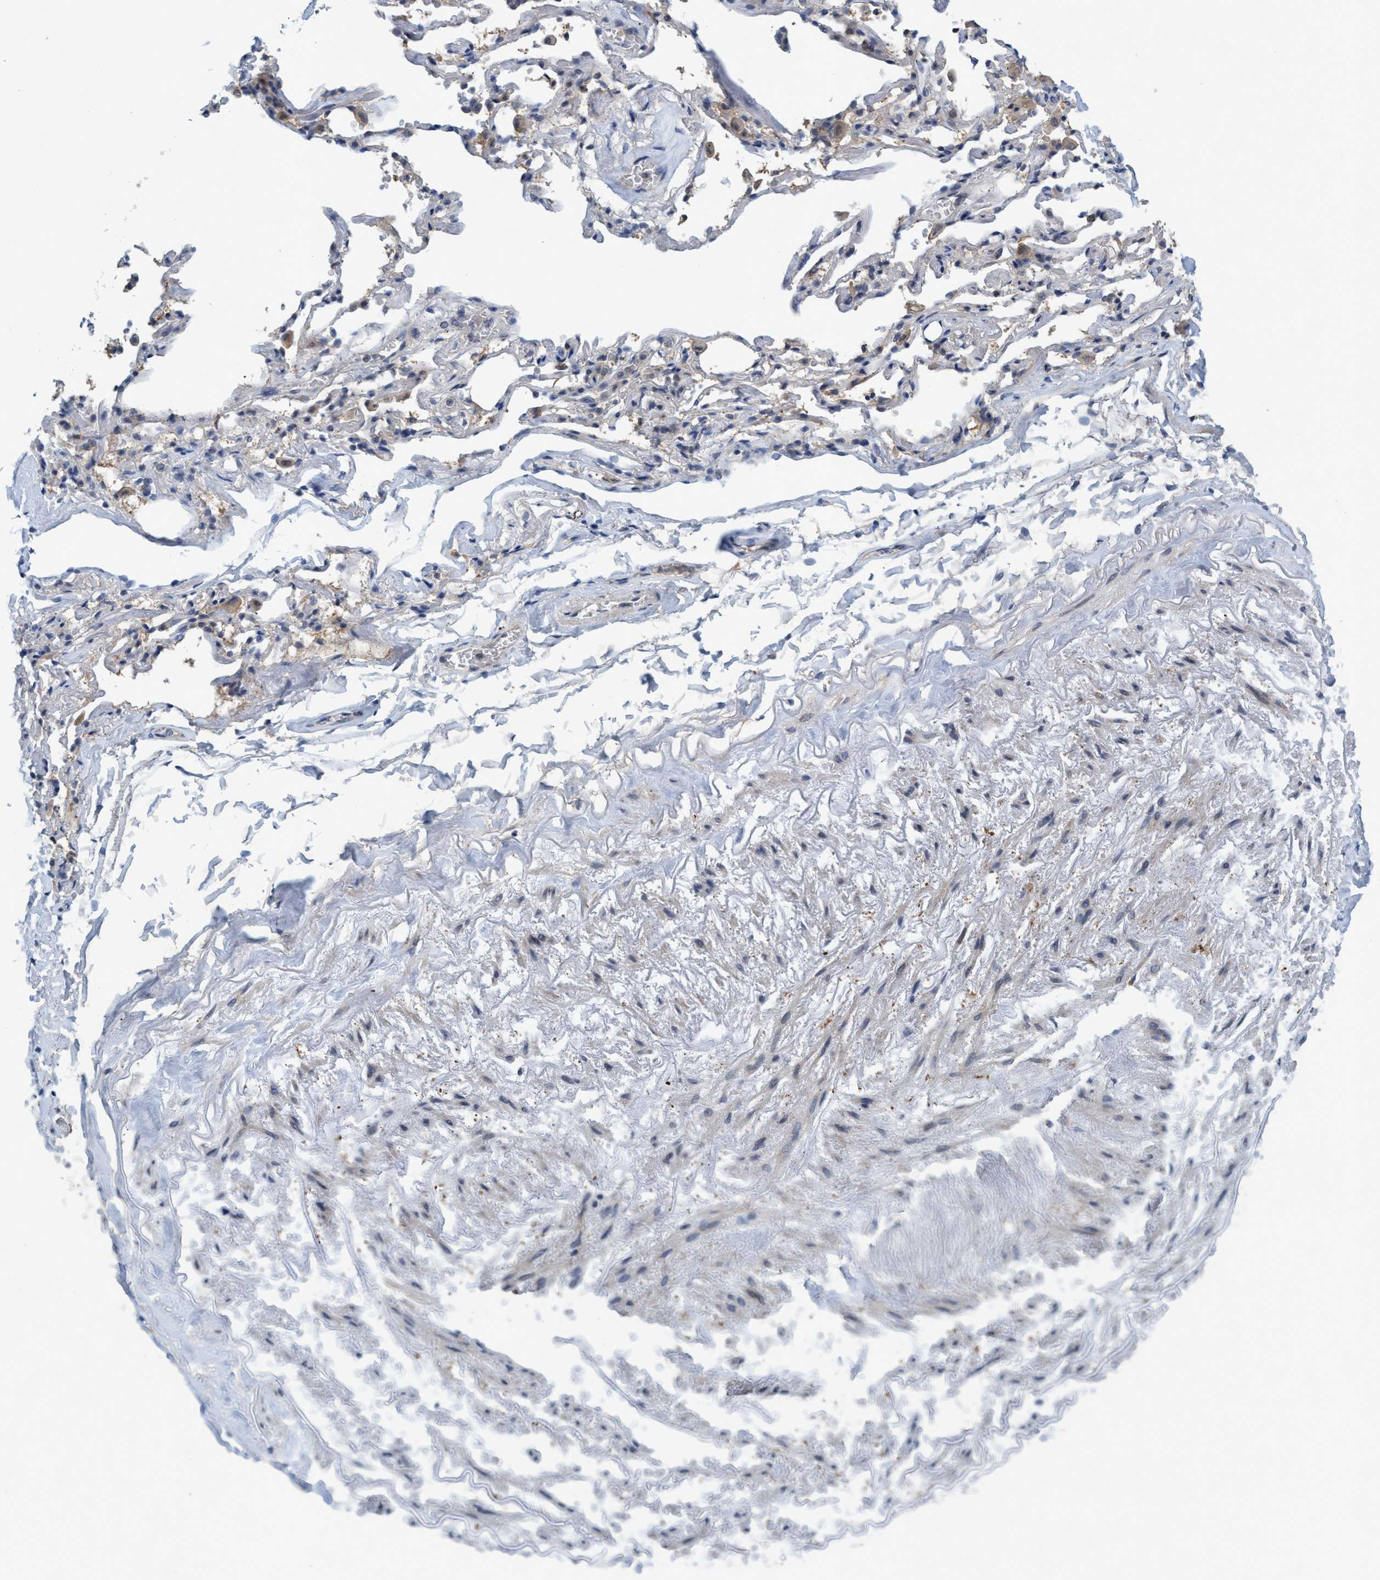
{"staining": {"intensity": "negative", "quantity": "none", "location": "none"}, "tissue": "adipose tissue", "cell_type": "Adipocytes", "image_type": "normal", "snomed": [{"axis": "morphology", "description": "Normal tissue, NOS"}, {"axis": "topography", "description": "Cartilage tissue"}, {"axis": "topography", "description": "Lung"}], "caption": "Immunohistochemistry histopathology image of unremarkable human adipose tissue stained for a protein (brown), which reveals no positivity in adipocytes.", "gene": "RNF208", "patient": {"sex": "female", "age": 77}}